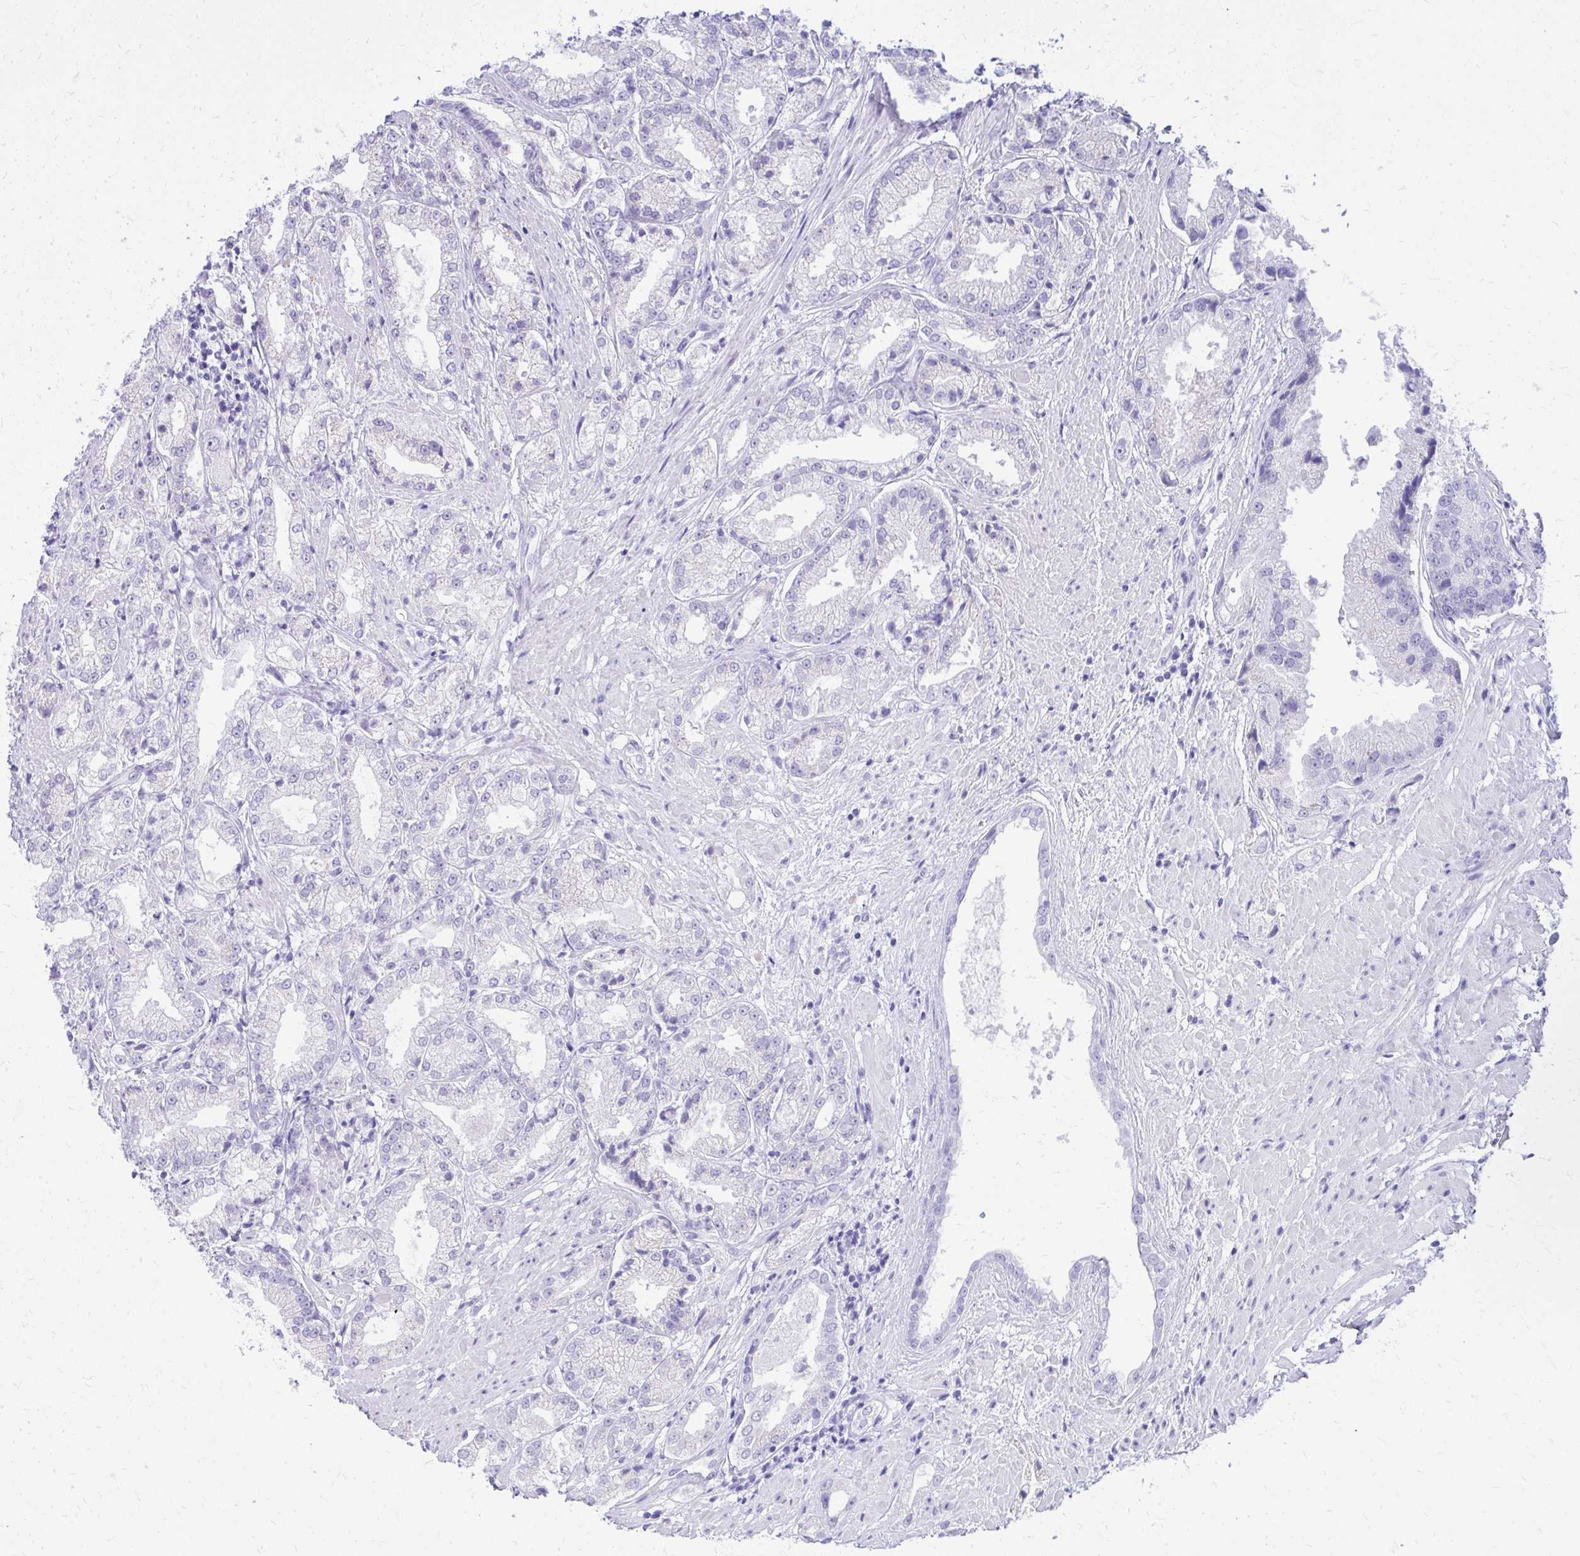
{"staining": {"intensity": "negative", "quantity": "none", "location": "none"}, "tissue": "prostate cancer", "cell_type": "Tumor cells", "image_type": "cancer", "snomed": [{"axis": "morphology", "description": "Adenocarcinoma, High grade"}, {"axis": "topography", "description": "Prostate"}], "caption": "DAB immunohistochemical staining of human prostate cancer exhibits no significant positivity in tumor cells. (Brightfield microscopy of DAB immunohistochemistry (IHC) at high magnification).", "gene": "RALYL", "patient": {"sex": "male", "age": 61}}